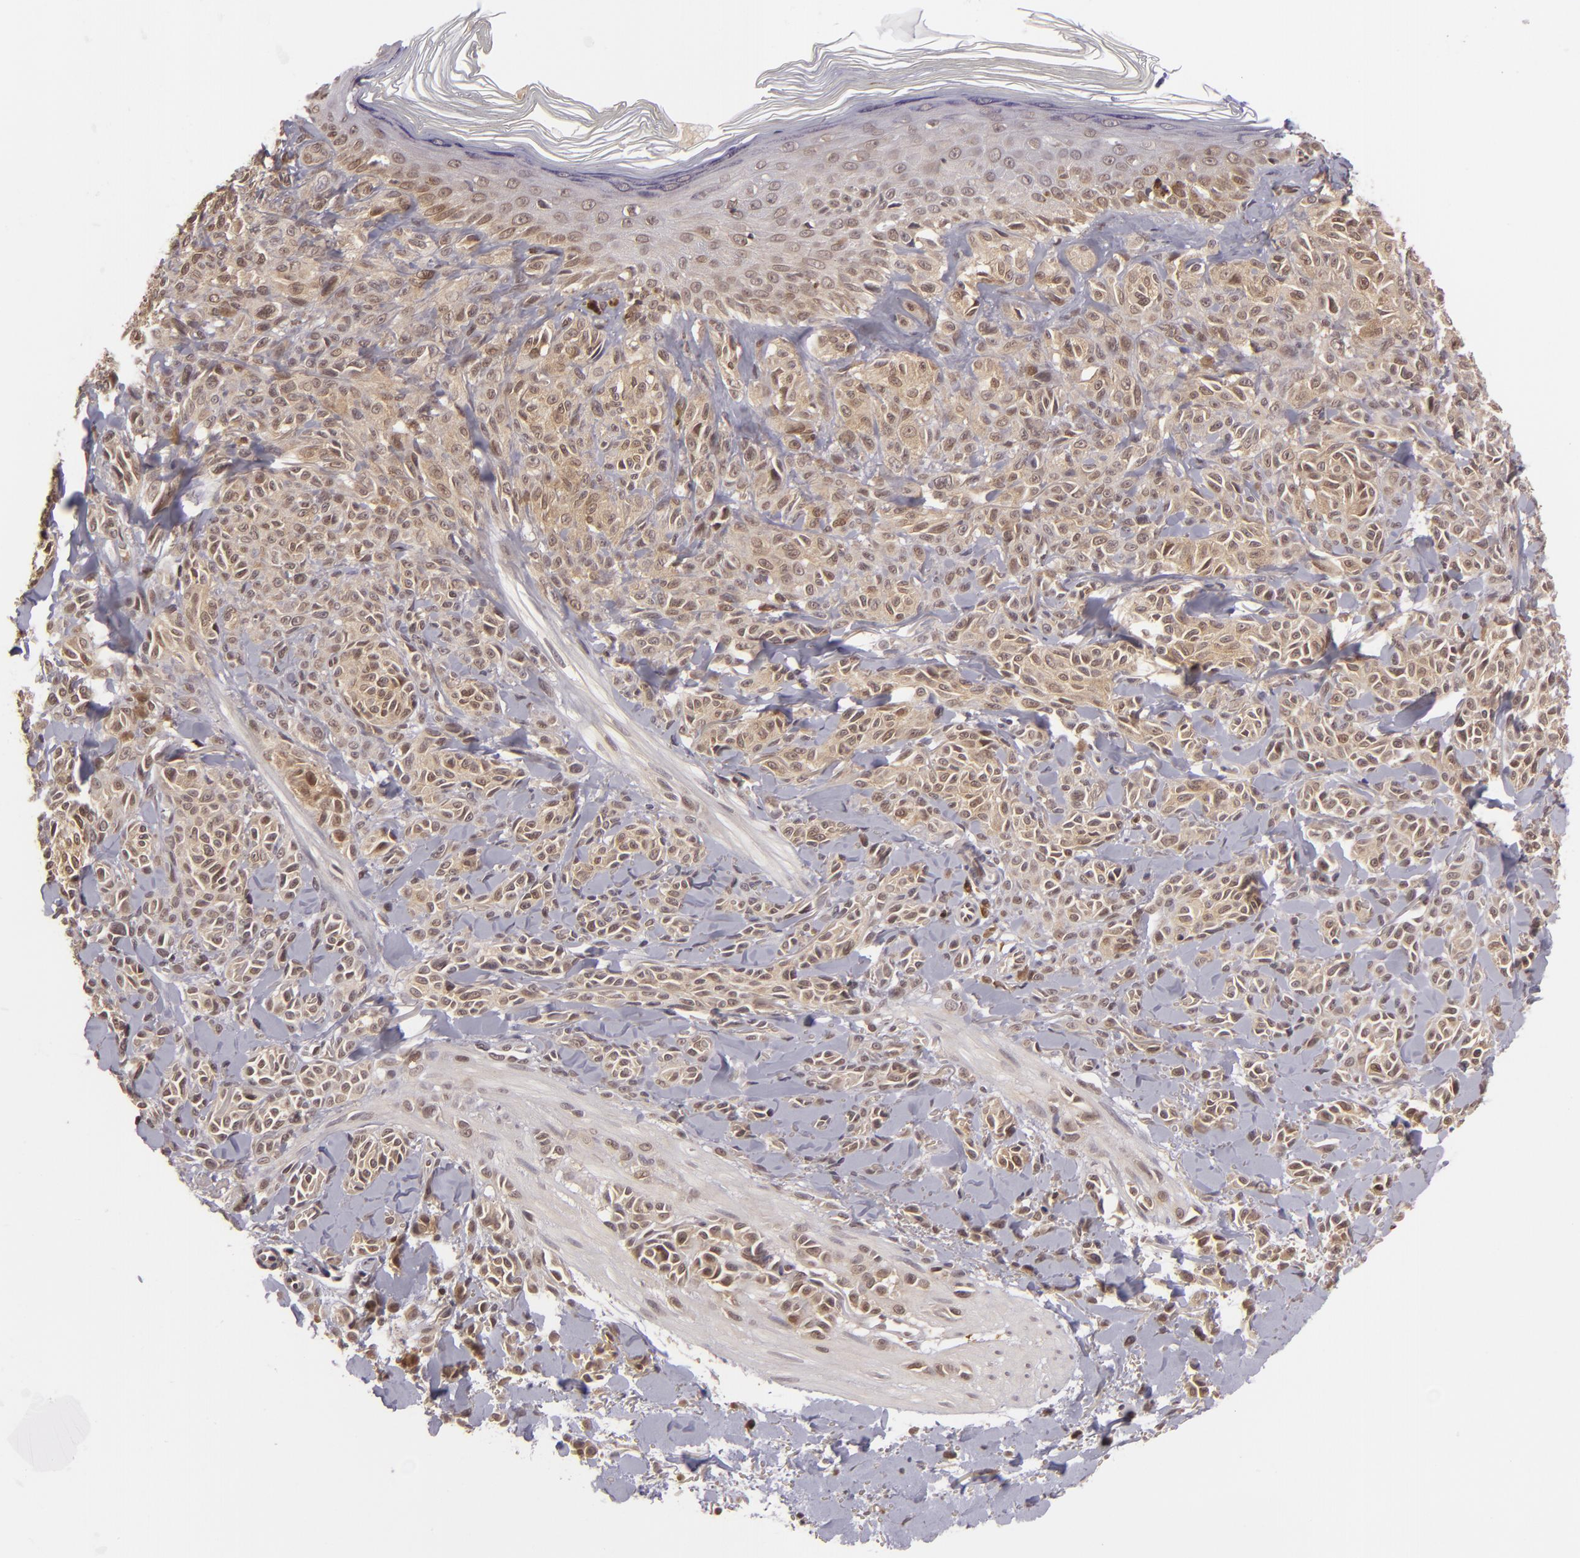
{"staining": {"intensity": "strong", "quantity": ">75%", "location": "cytoplasmic/membranous,nuclear"}, "tissue": "melanoma", "cell_type": "Tumor cells", "image_type": "cancer", "snomed": [{"axis": "morphology", "description": "Malignant melanoma, NOS"}, {"axis": "topography", "description": "Skin"}], "caption": "The image reveals staining of melanoma, revealing strong cytoplasmic/membranous and nuclear protein positivity (brown color) within tumor cells.", "gene": "ZBTB33", "patient": {"sex": "female", "age": 73}}